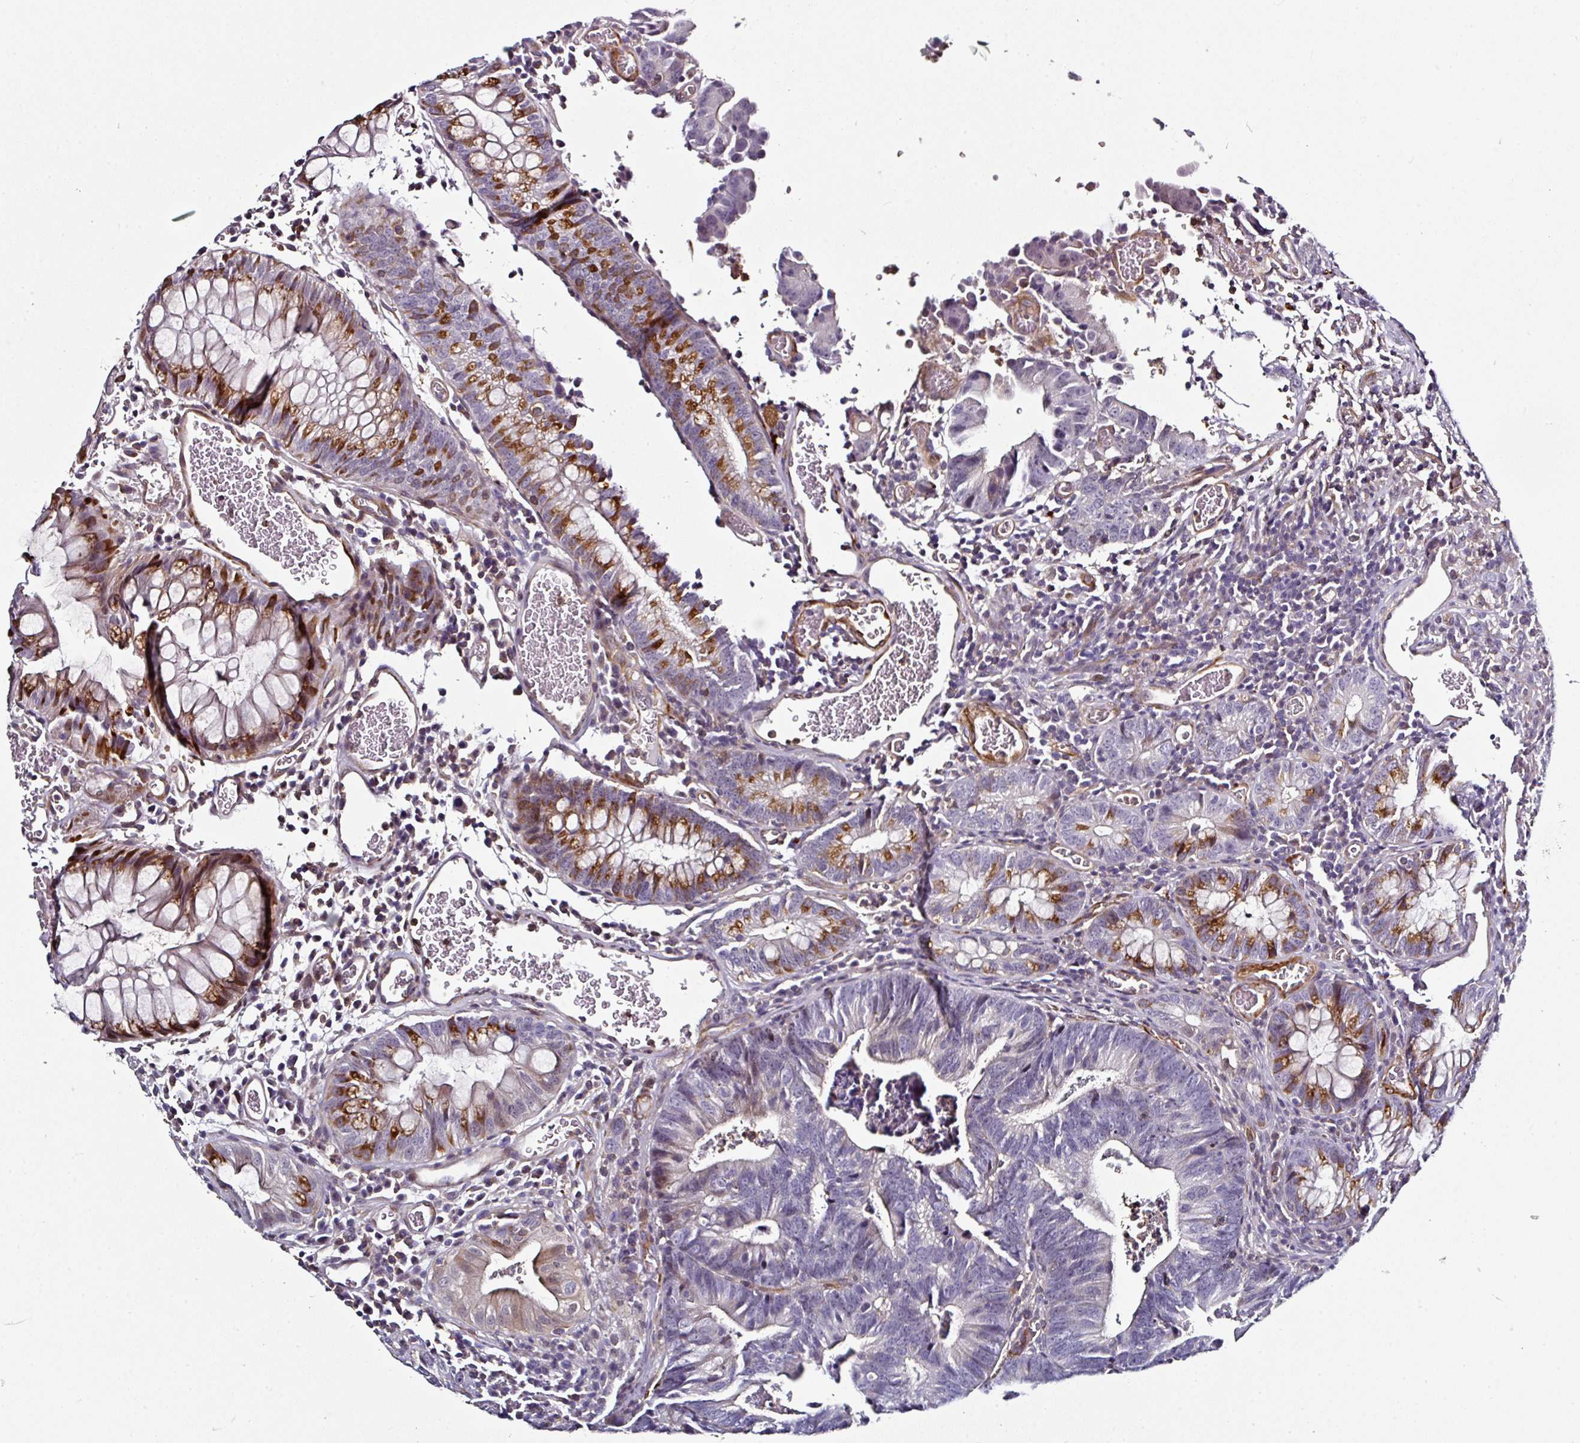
{"staining": {"intensity": "negative", "quantity": "none", "location": "none"}, "tissue": "colorectal cancer", "cell_type": "Tumor cells", "image_type": "cancer", "snomed": [{"axis": "morphology", "description": "Adenocarcinoma, NOS"}, {"axis": "topography", "description": "Colon"}], "caption": "IHC photomicrograph of colorectal adenocarcinoma stained for a protein (brown), which demonstrates no expression in tumor cells.", "gene": "BEND5", "patient": {"sex": "female", "age": 57}}